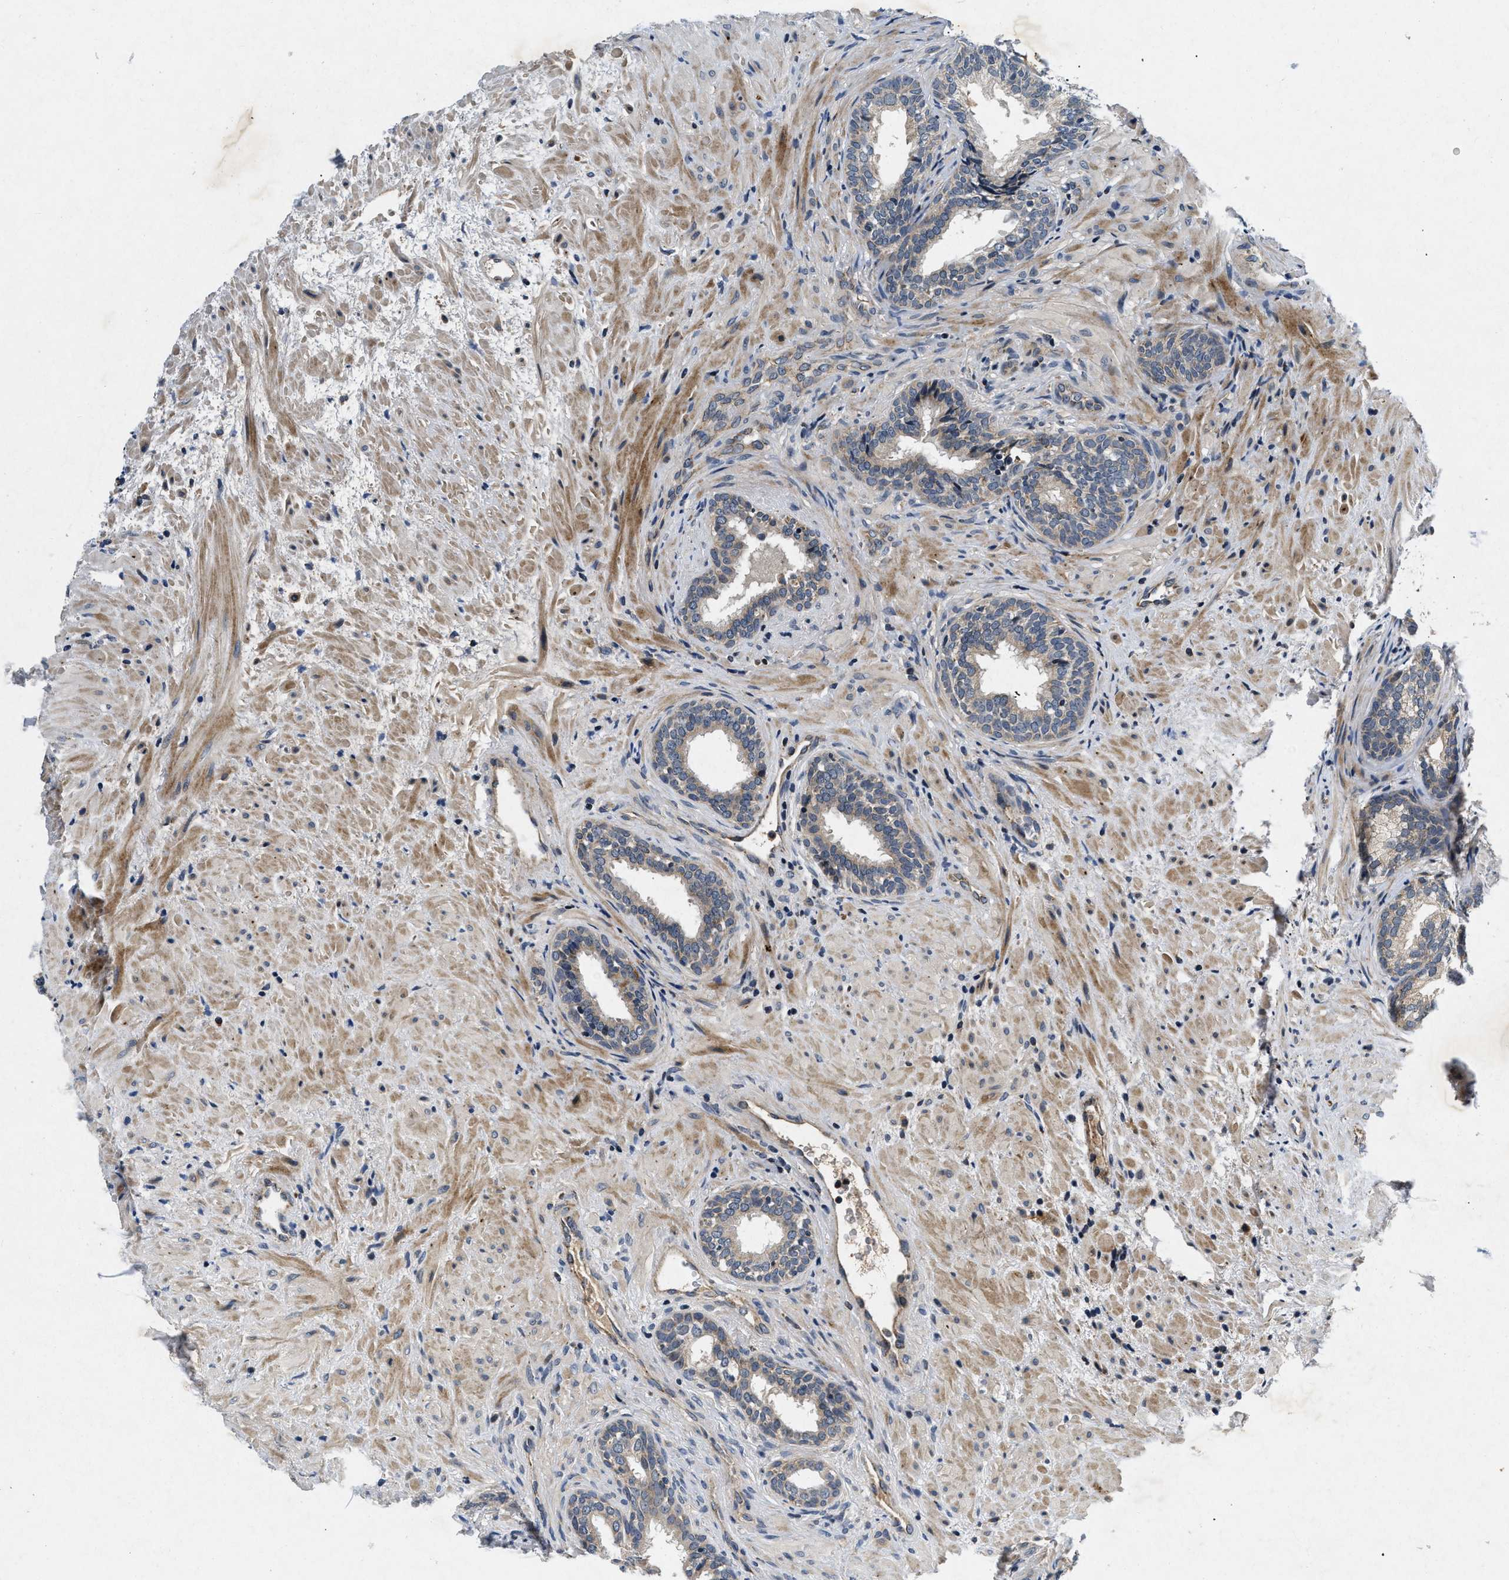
{"staining": {"intensity": "moderate", "quantity": "25%-75%", "location": "cytoplasmic/membranous"}, "tissue": "prostate", "cell_type": "Glandular cells", "image_type": "normal", "snomed": [{"axis": "morphology", "description": "Normal tissue, NOS"}, {"axis": "topography", "description": "Prostate"}], "caption": "Immunohistochemistry (IHC) (DAB (3,3'-diaminobenzidine)) staining of unremarkable human prostate exhibits moderate cytoplasmic/membranous protein staining in approximately 25%-75% of glandular cells.", "gene": "PDP1", "patient": {"sex": "male", "age": 76}}